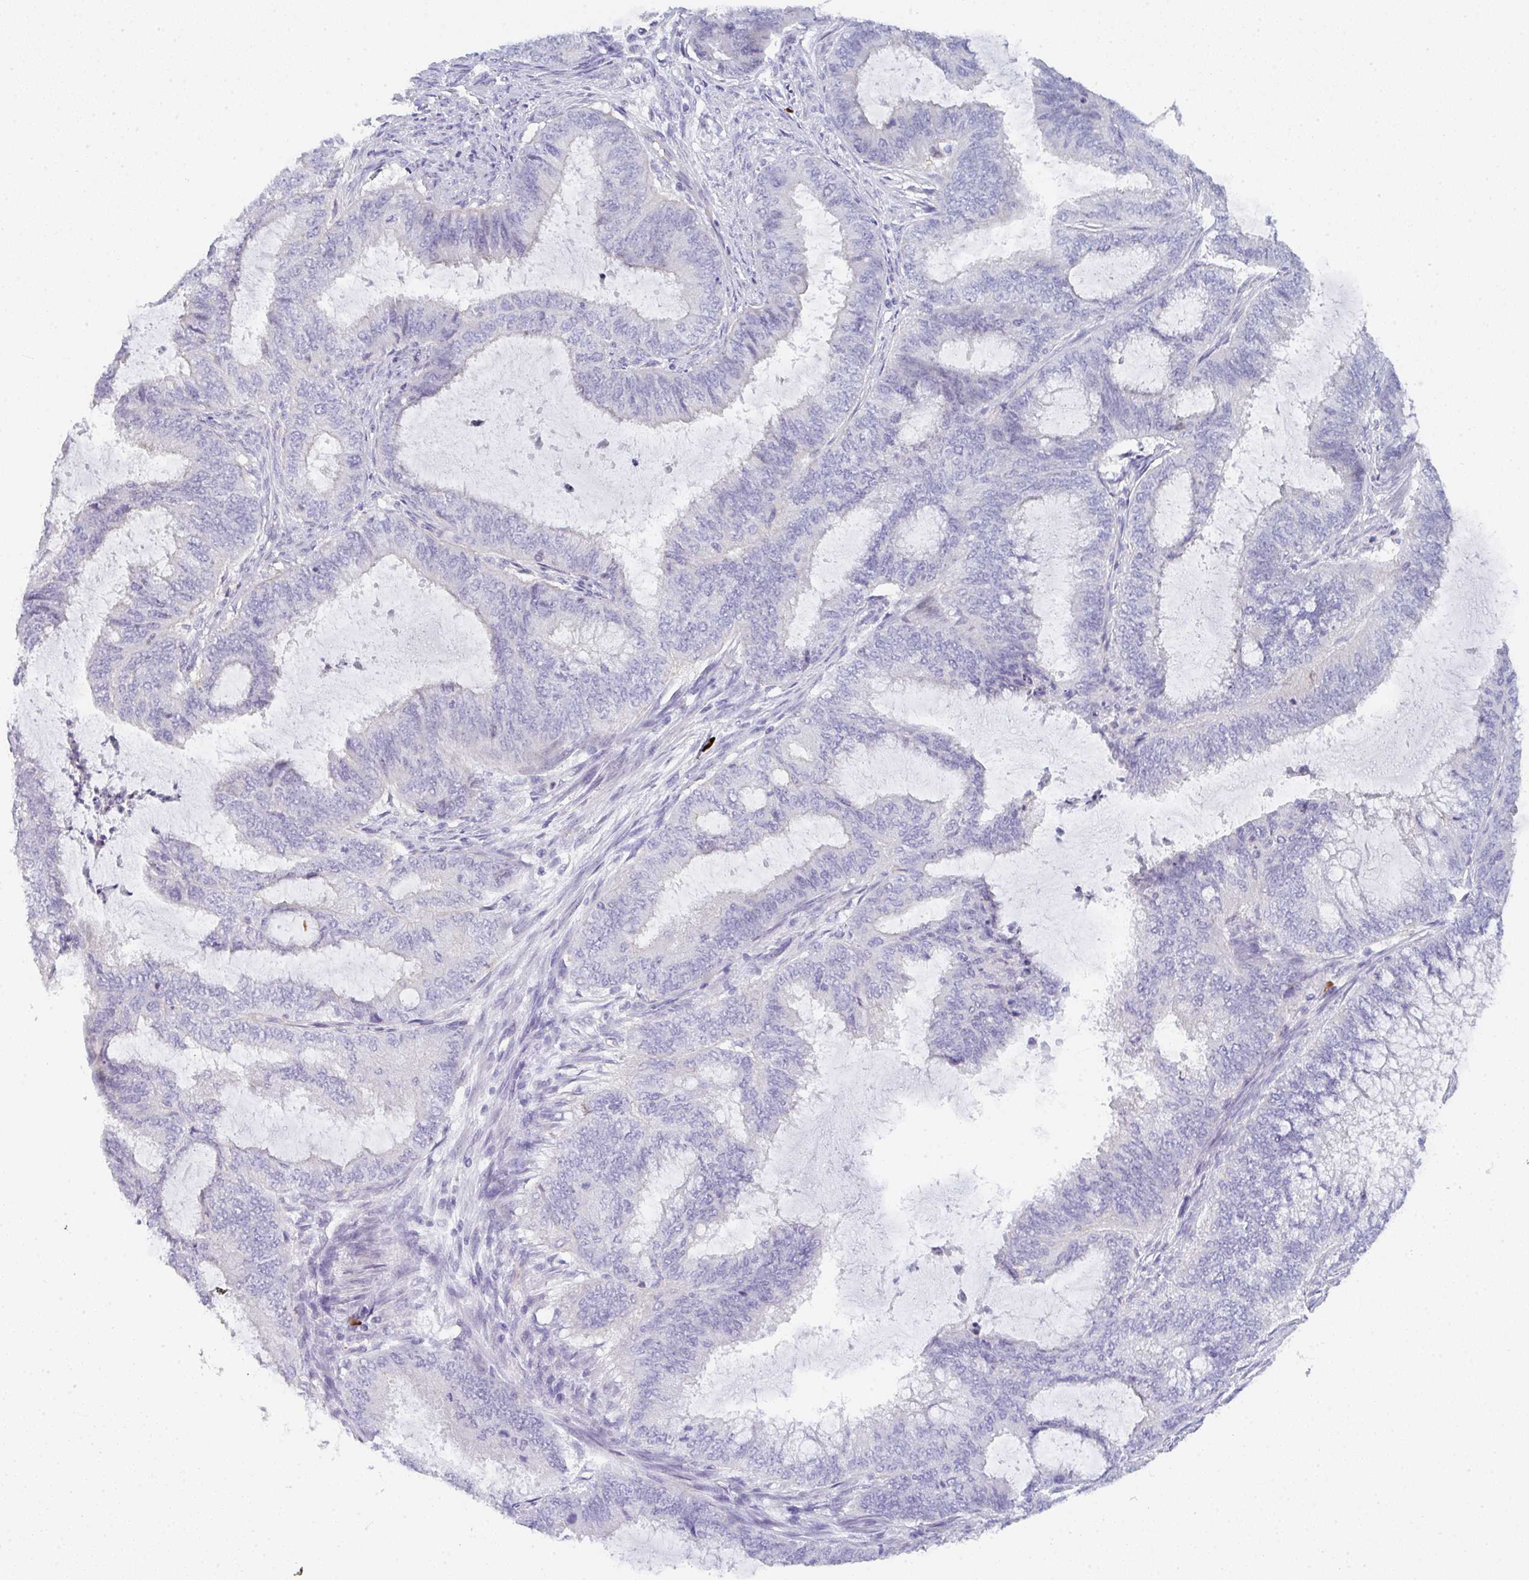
{"staining": {"intensity": "negative", "quantity": "none", "location": "none"}, "tissue": "endometrial cancer", "cell_type": "Tumor cells", "image_type": "cancer", "snomed": [{"axis": "morphology", "description": "Adenocarcinoma, NOS"}, {"axis": "topography", "description": "Endometrium"}], "caption": "The IHC image has no significant expression in tumor cells of endometrial adenocarcinoma tissue.", "gene": "CACNA1S", "patient": {"sex": "female", "age": 51}}